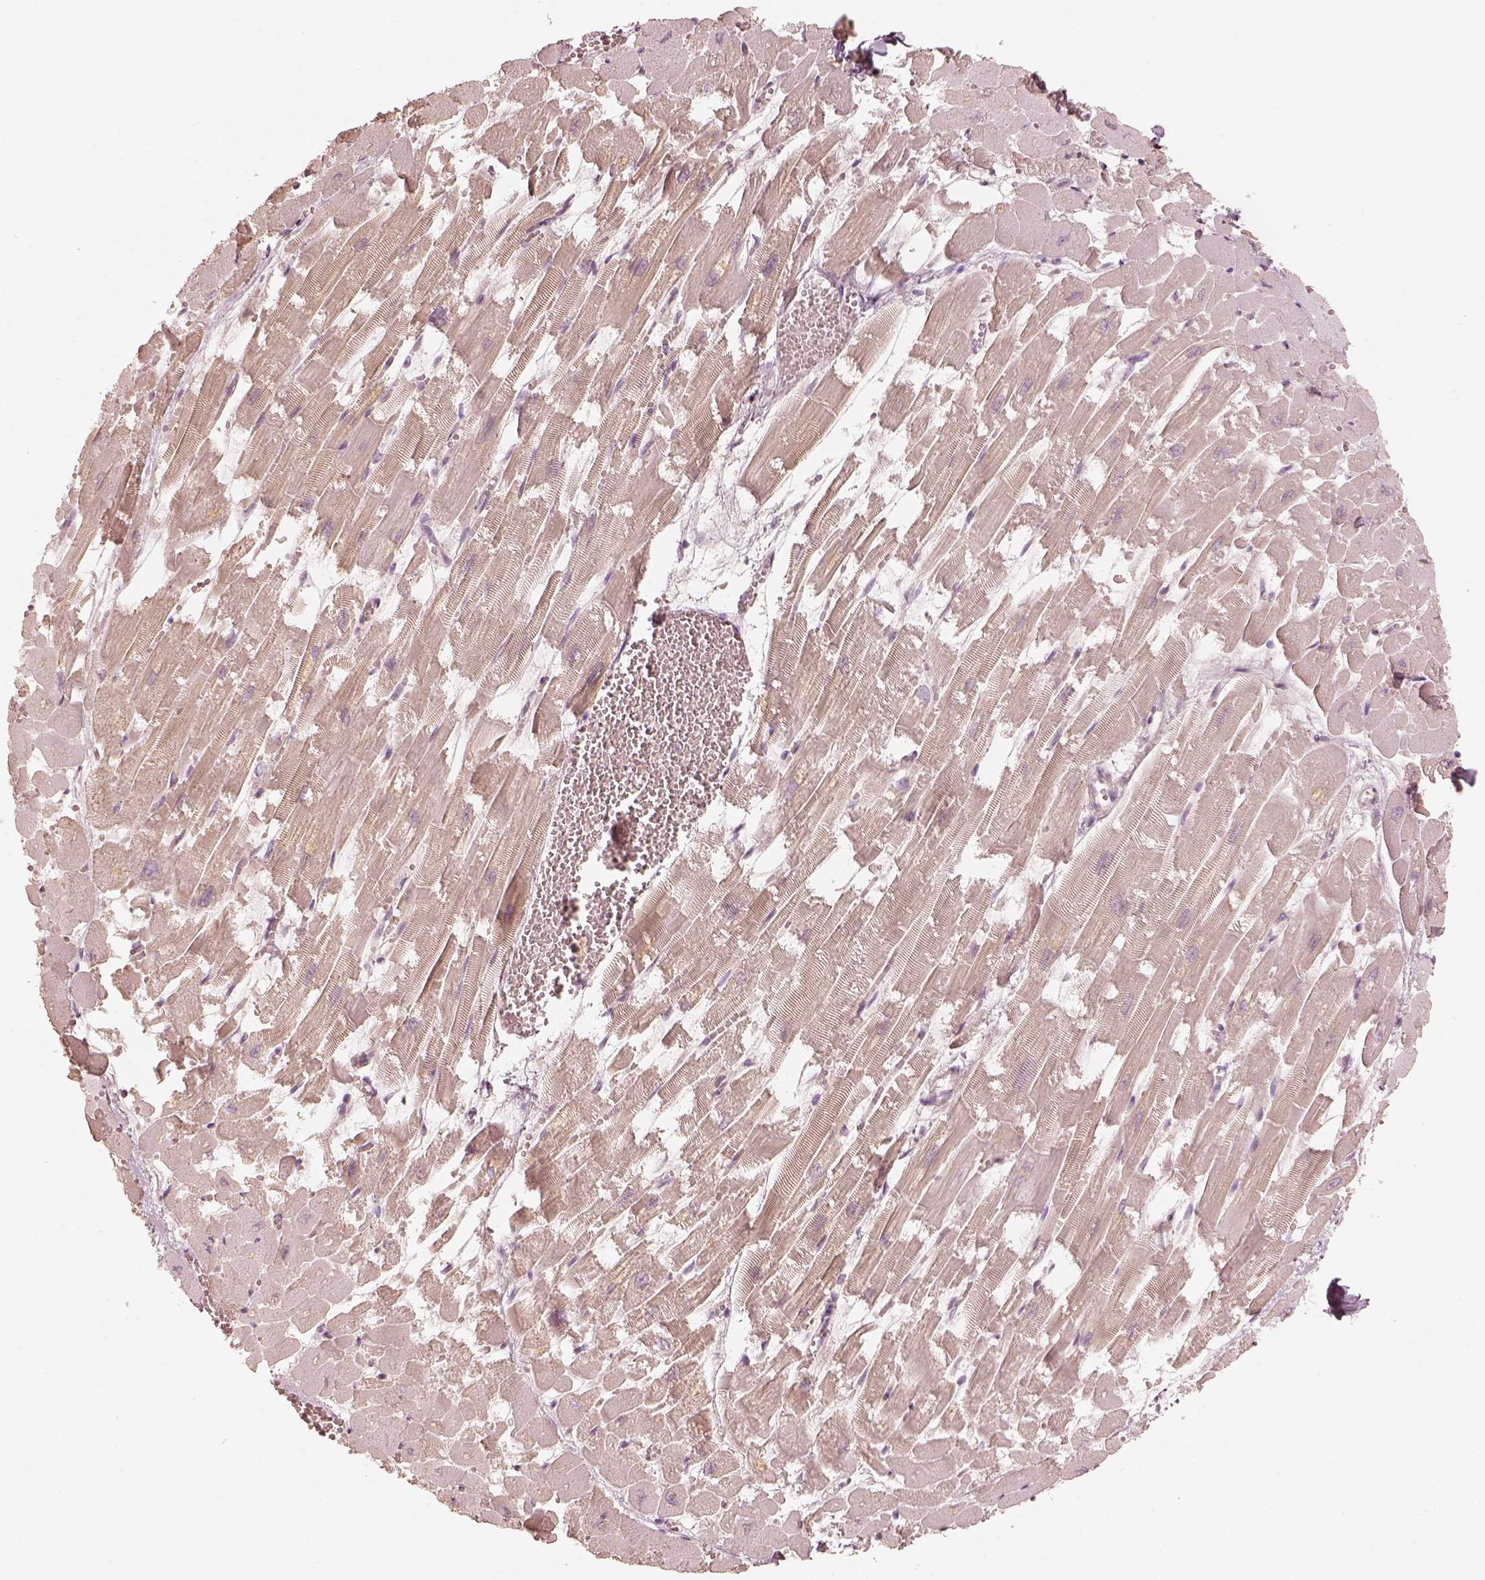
{"staining": {"intensity": "negative", "quantity": "none", "location": "none"}, "tissue": "heart muscle", "cell_type": "Cardiomyocytes", "image_type": "normal", "snomed": [{"axis": "morphology", "description": "Normal tissue, NOS"}, {"axis": "topography", "description": "Heart"}], "caption": "Cardiomyocytes show no significant staining in benign heart muscle. Brightfield microscopy of immunohistochemistry stained with DAB (3,3'-diaminobenzidine) (brown) and hematoxylin (blue), captured at high magnification.", "gene": "GORASP2", "patient": {"sex": "female", "age": 52}}